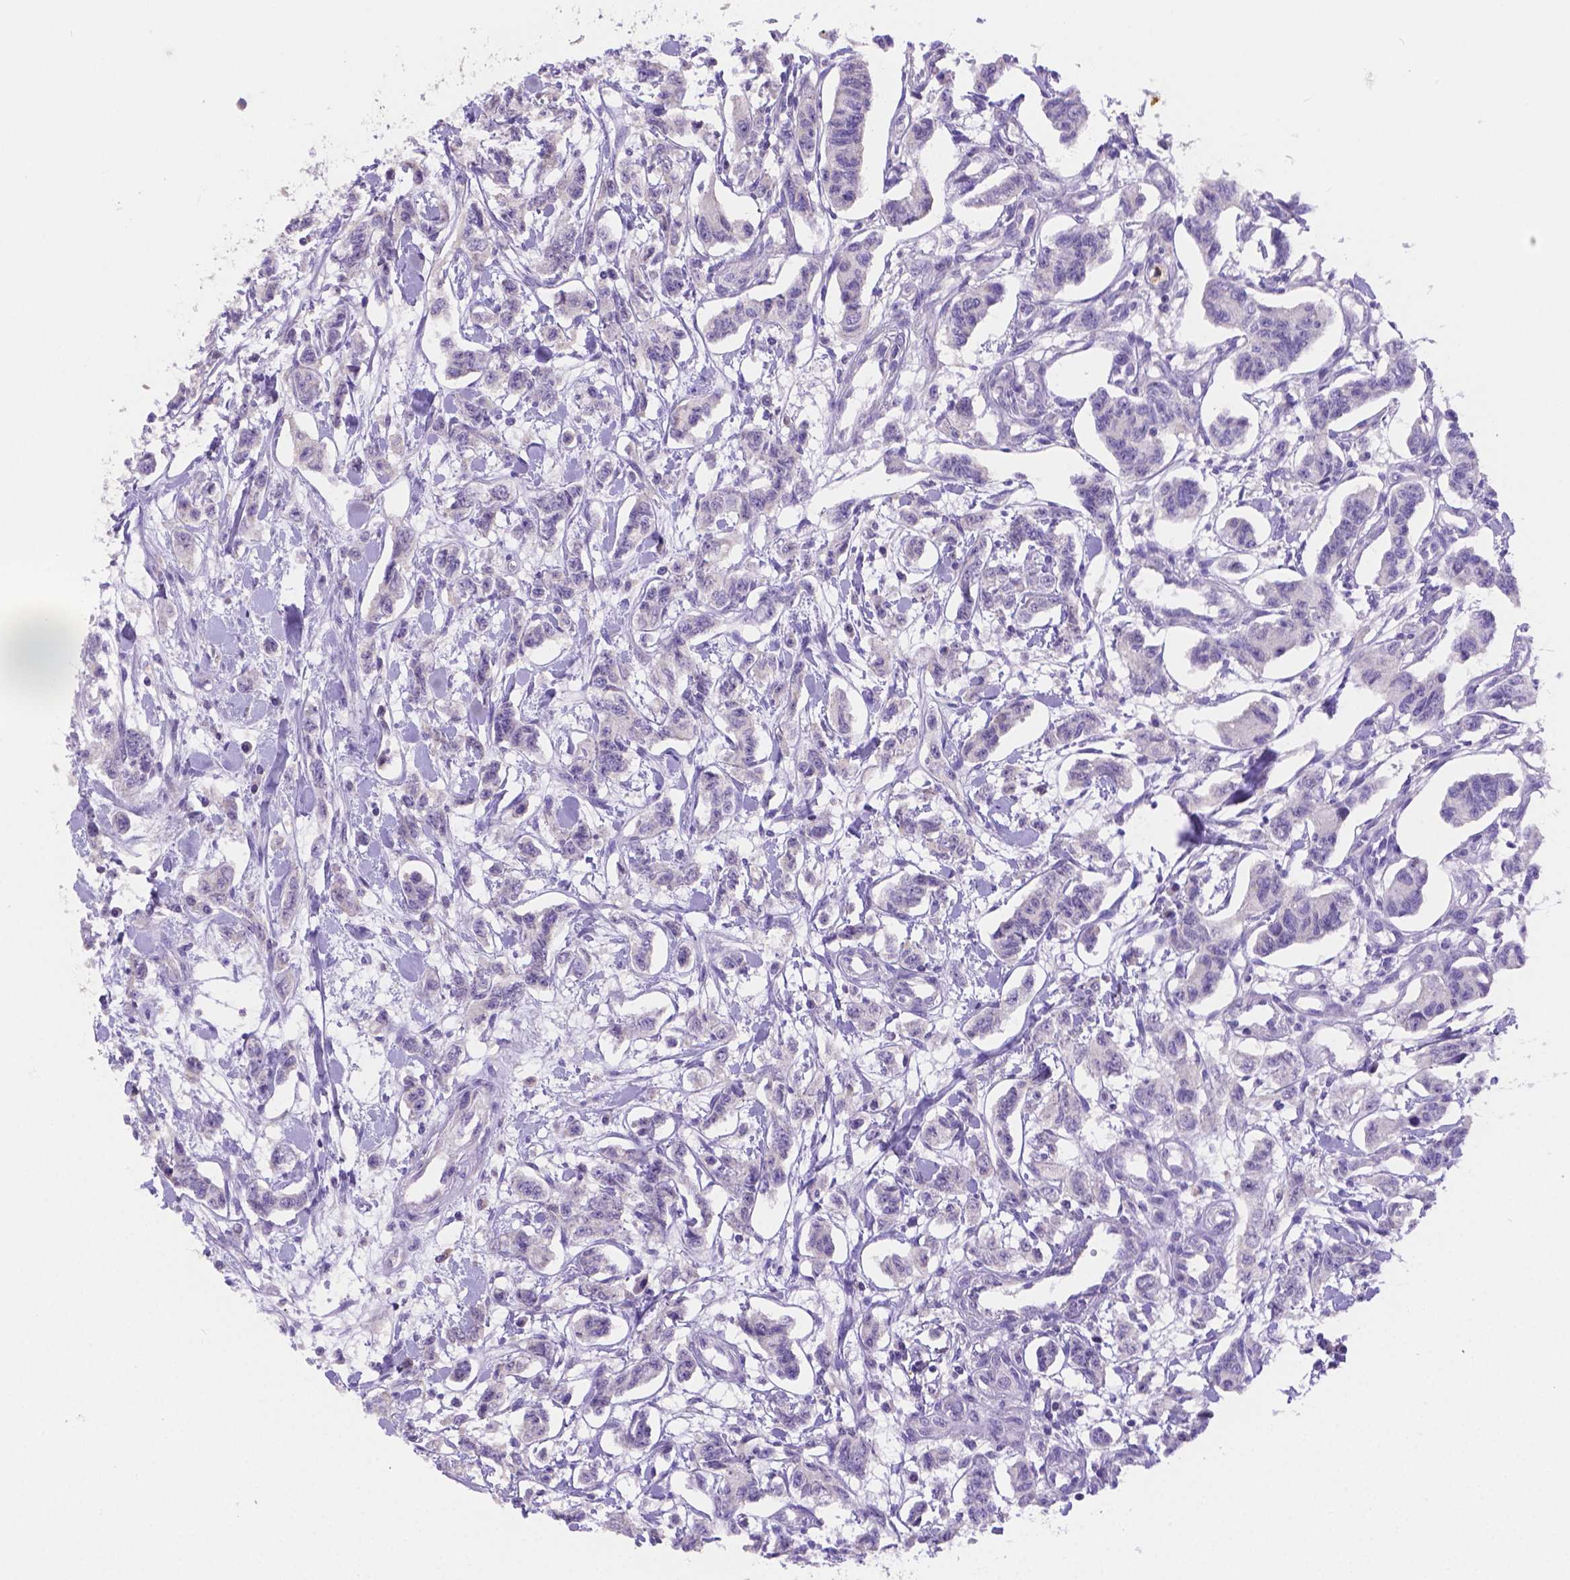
{"staining": {"intensity": "negative", "quantity": "none", "location": "none"}, "tissue": "carcinoid", "cell_type": "Tumor cells", "image_type": "cancer", "snomed": [{"axis": "morphology", "description": "Carcinoid, malignant, NOS"}, {"axis": "topography", "description": "Kidney"}], "caption": "Tumor cells show no significant protein staining in carcinoid (malignant).", "gene": "NXPE2", "patient": {"sex": "female", "age": 41}}